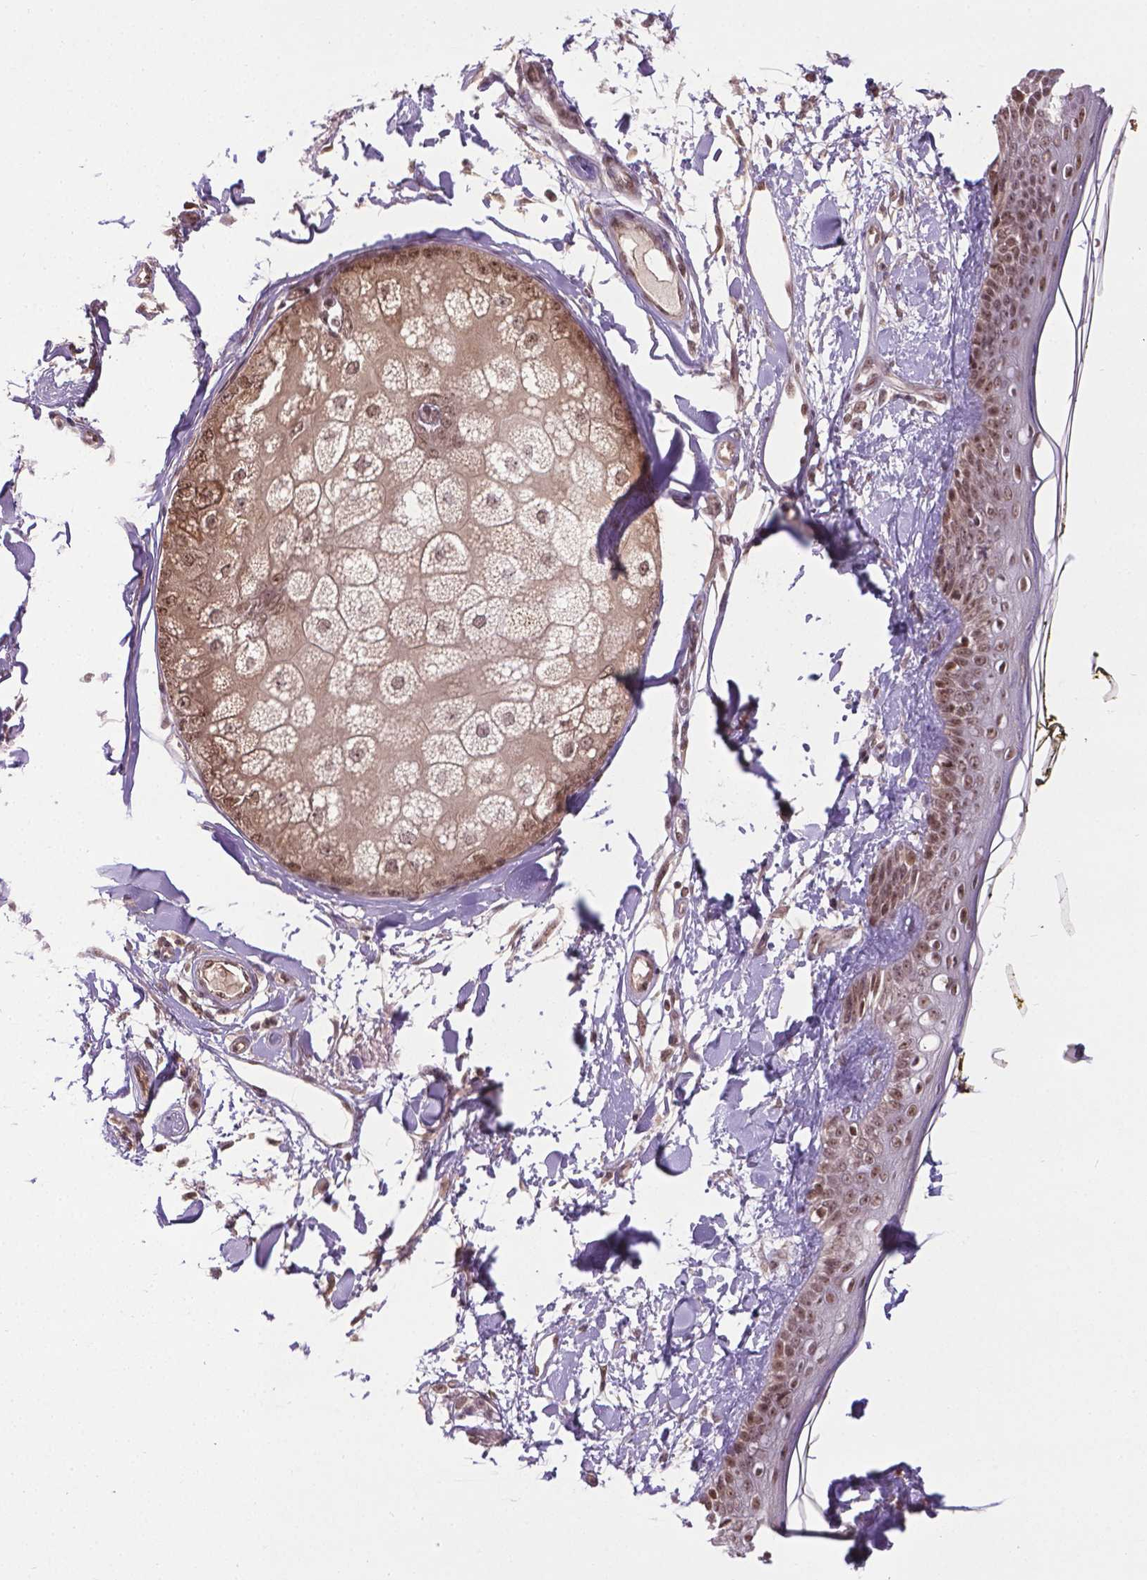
{"staining": {"intensity": "moderate", "quantity": ">75%", "location": "cytoplasmic/membranous,nuclear"}, "tissue": "skin", "cell_type": "Fibroblasts", "image_type": "normal", "snomed": [{"axis": "morphology", "description": "Normal tissue, NOS"}, {"axis": "topography", "description": "Skin"}], "caption": "Brown immunohistochemical staining in normal skin shows moderate cytoplasmic/membranous,nuclear expression in approximately >75% of fibroblasts.", "gene": "ANKRD54", "patient": {"sex": "male", "age": 76}}